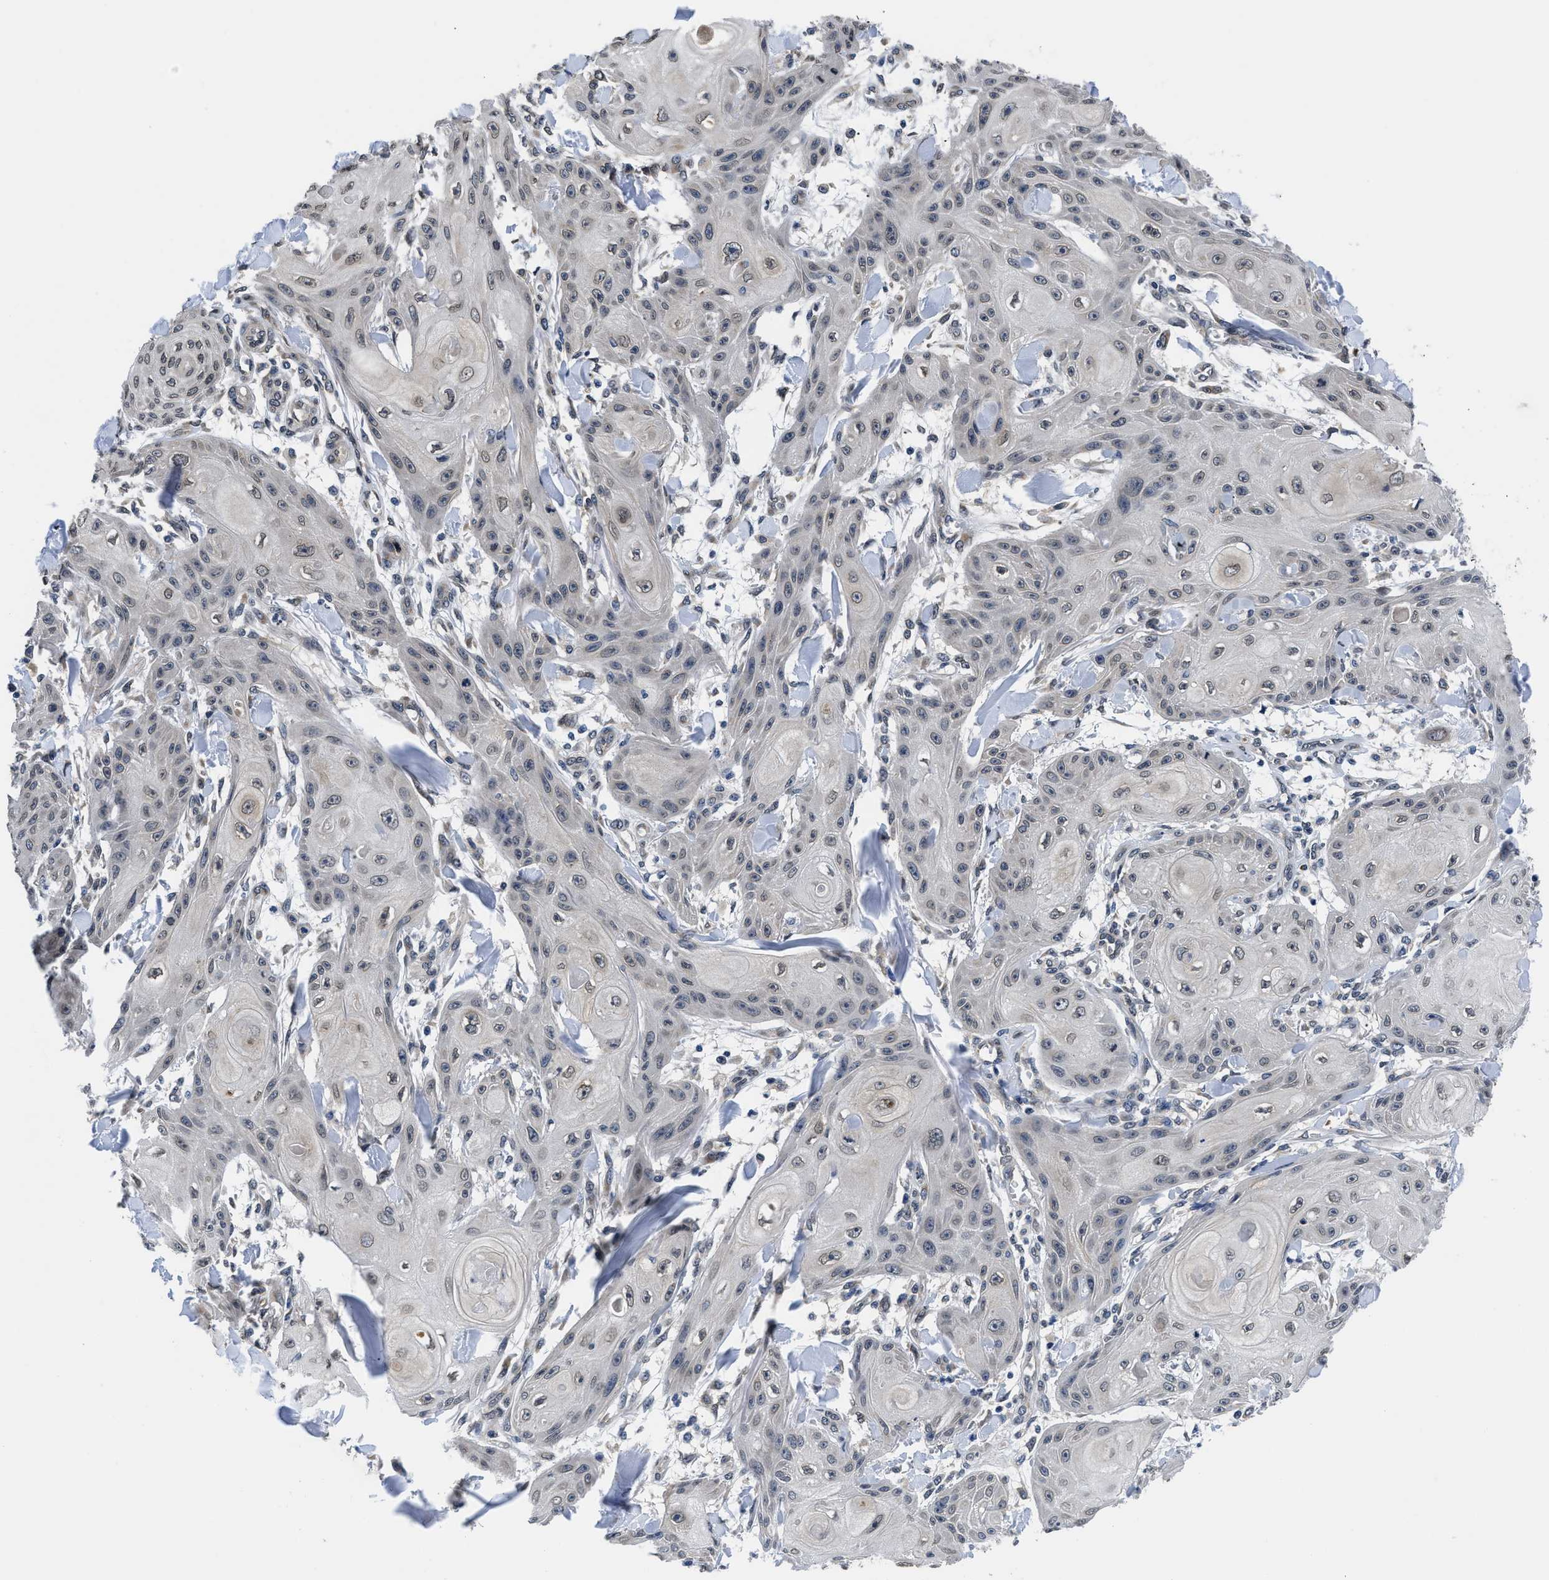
{"staining": {"intensity": "weak", "quantity": "<25%", "location": "nuclear"}, "tissue": "skin cancer", "cell_type": "Tumor cells", "image_type": "cancer", "snomed": [{"axis": "morphology", "description": "Squamous cell carcinoma, NOS"}, {"axis": "topography", "description": "Skin"}], "caption": "Skin cancer stained for a protein using immunohistochemistry displays no positivity tumor cells.", "gene": "SNX10", "patient": {"sex": "male", "age": 74}}